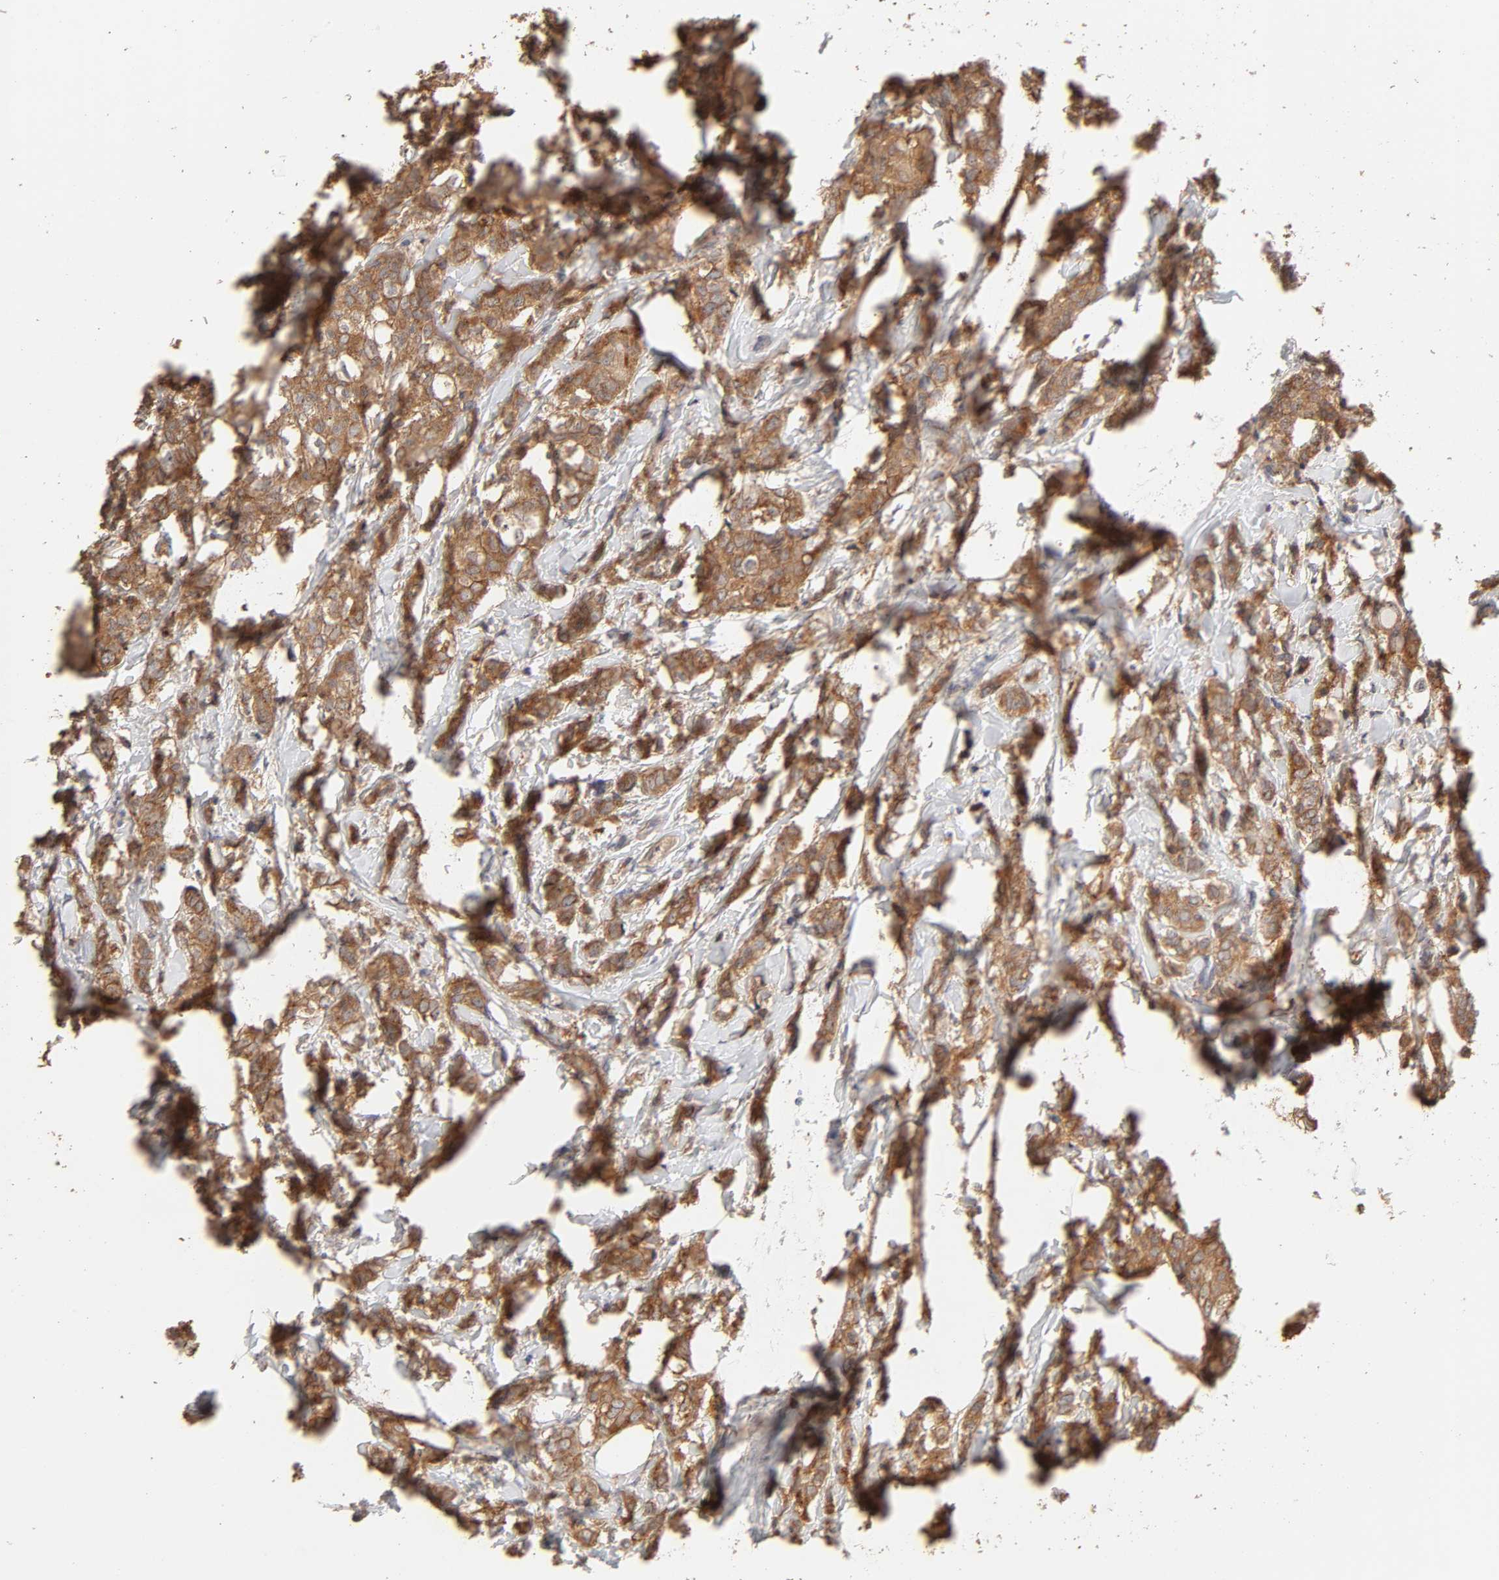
{"staining": {"intensity": "moderate", "quantity": ">75%", "location": "cytoplasmic/membranous"}, "tissue": "breast cancer", "cell_type": "Tumor cells", "image_type": "cancer", "snomed": [{"axis": "morphology", "description": "Lobular carcinoma"}, {"axis": "topography", "description": "Breast"}], "caption": "DAB (3,3'-diaminobenzidine) immunohistochemical staining of human breast cancer displays moderate cytoplasmic/membranous protein positivity in approximately >75% of tumor cells. Using DAB (brown) and hematoxylin (blue) stains, captured at high magnification using brightfield microscopy.", "gene": "AP1G2", "patient": {"sex": "female", "age": 60}}